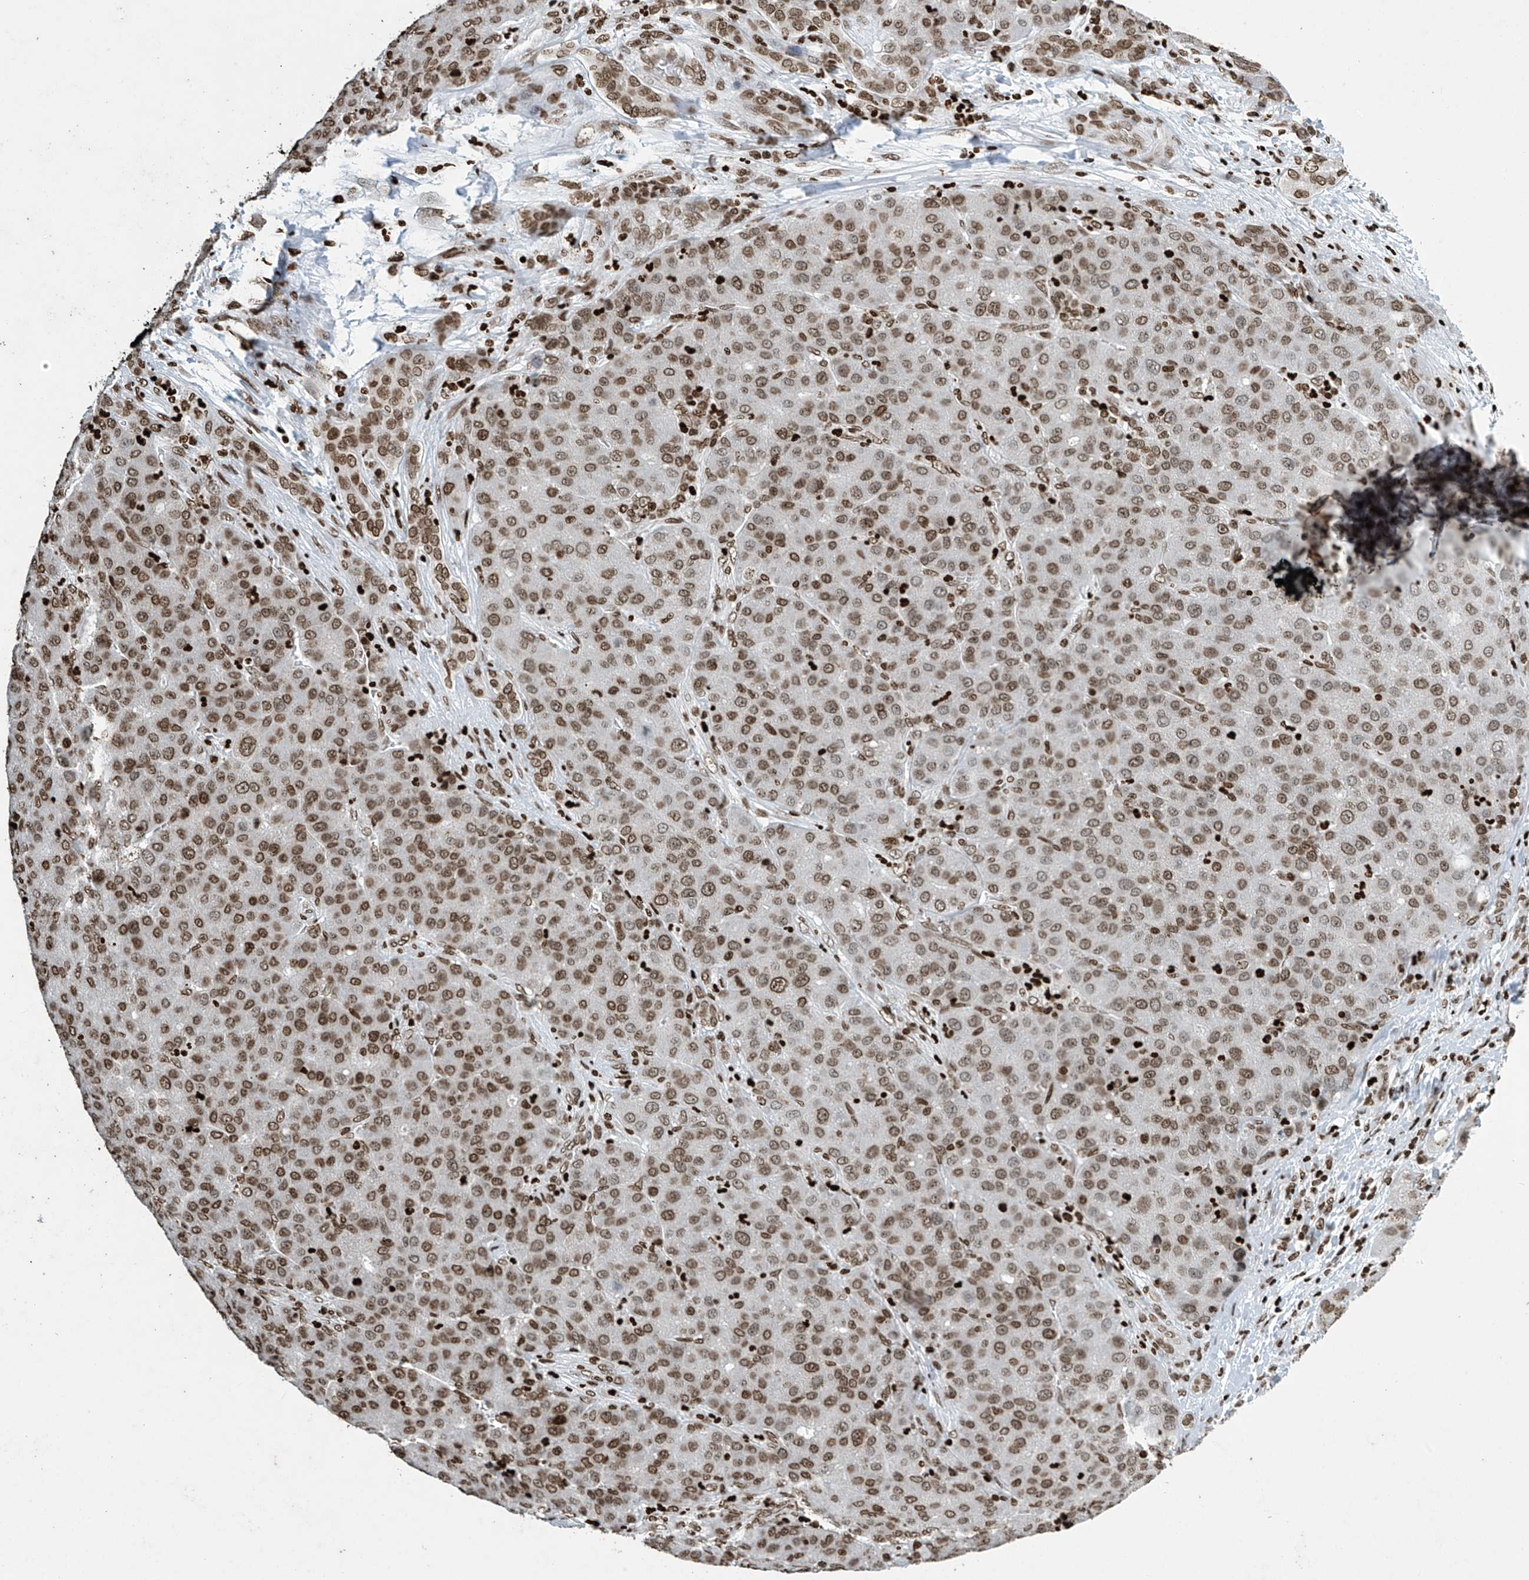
{"staining": {"intensity": "moderate", "quantity": ">75%", "location": "nuclear"}, "tissue": "liver cancer", "cell_type": "Tumor cells", "image_type": "cancer", "snomed": [{"axis": "morphology", "description": "Carcinoma, Hepatocellular, NOS"}, {"axis": "topography", "description": "Liver"}], "caption": "IHC (DAB (3,3'-diaminobenzidine)) staining of liver cancer (hepatocellular carcinoma) demonstrates moderate nuclear protein expression in about >75% of tumor cells.", "gene": "H4C16", "patient": {"sex": "male", "age": 65}}